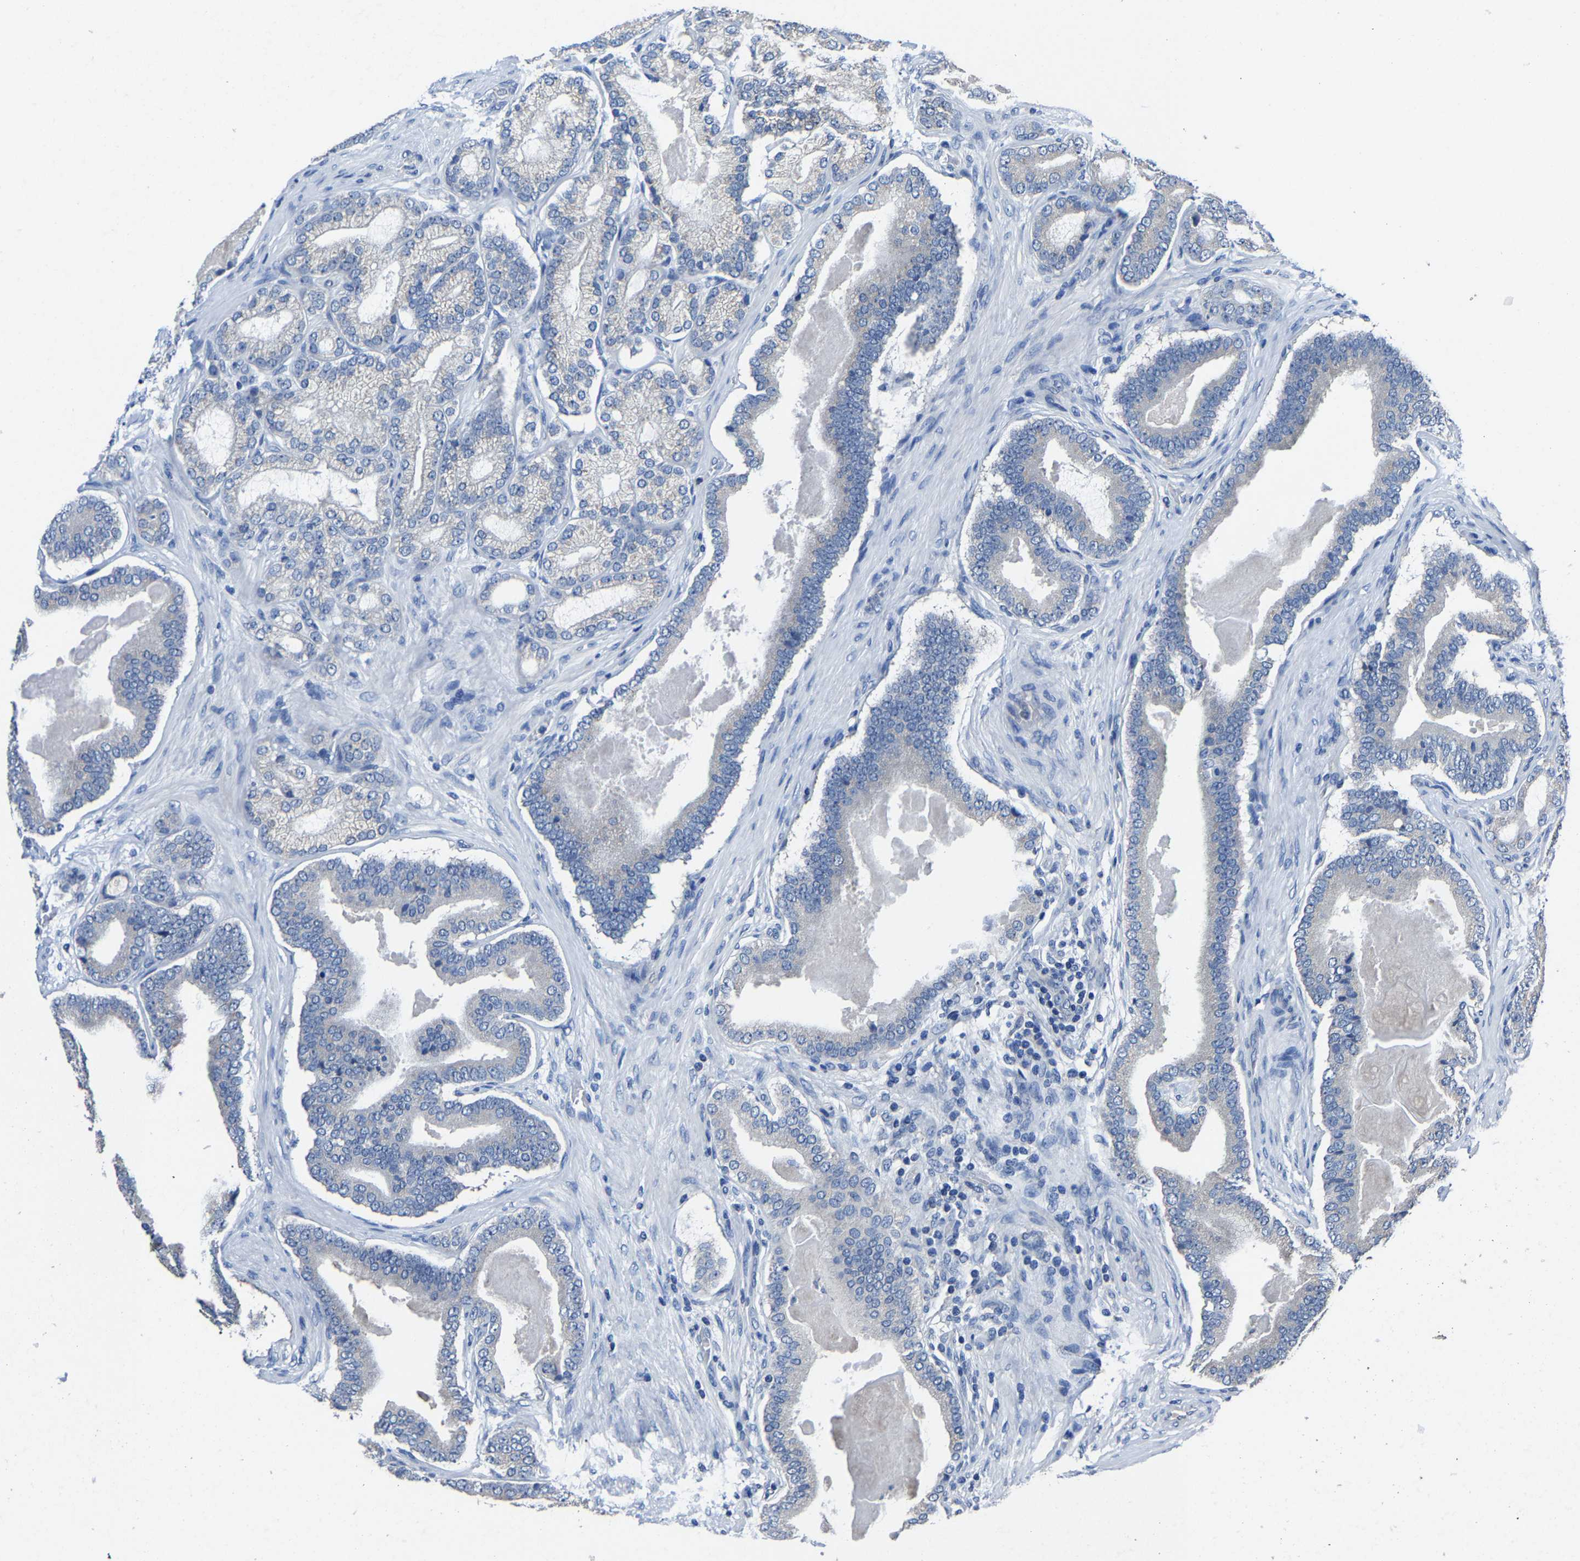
{"staining": {"intensity": "negative", "quantity": "none", "location": "none"}, "tissue": "prostate cancer", "cell_type": "Tumor cells", "image_type": "cancer", "snomed": [{"axis": "morphology", "description": "Adenocarcinoma, High grade"}, {"axis": "topography", "description": "Prostate"}], "caption": "Immunohistochemical staining of human prostate adenocarcinoma (high-grade) demonstrates no significant positivity in tumor cells. (Stains: DAB (3,3'-diaminobenzidine) IHC with hematoxylin counter stain, Microscopy: brightfield microscopy at high magnification).", "gene": "EBAG9", "patient": {"sex": "male", "age": 60}}